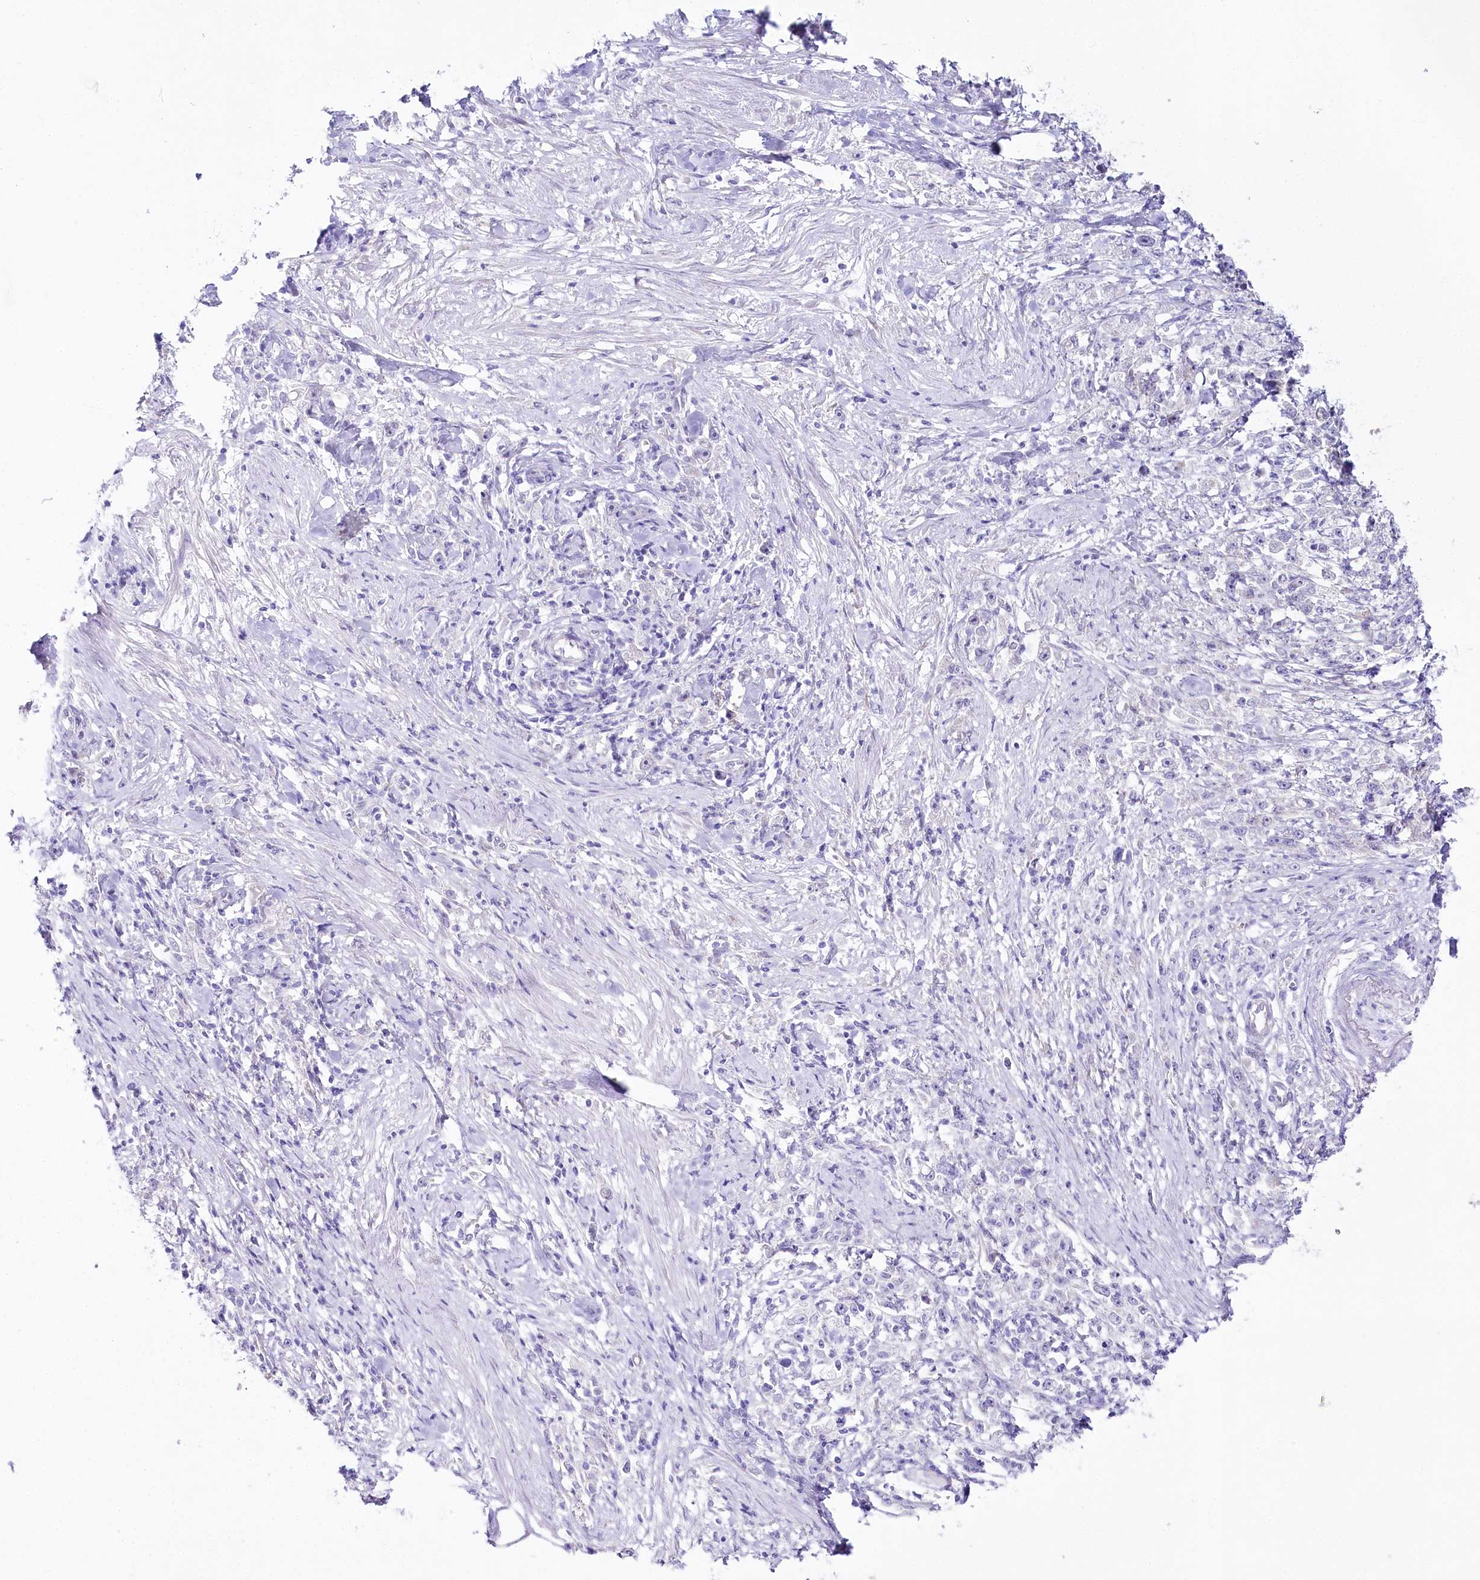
{"staining": {"intensity": "negative", "quantity": "none", "location": "none"}, "tissue": "stomach cancer", "cell_type": "Tumor cells", "image_type": "cancer", "snomed": [{"axis": "morphology", "description": "Adenocarcinoma, NOS"}, {"axis": "topography", "description": "Stomach"}], "caption": "A photomicrograph of adenocarcinoma (stomach) stained for a protein exhibits no brown staining in tumor cells.", "gene": "CSN3", "patient": {"sex": "female", "age": 59}}